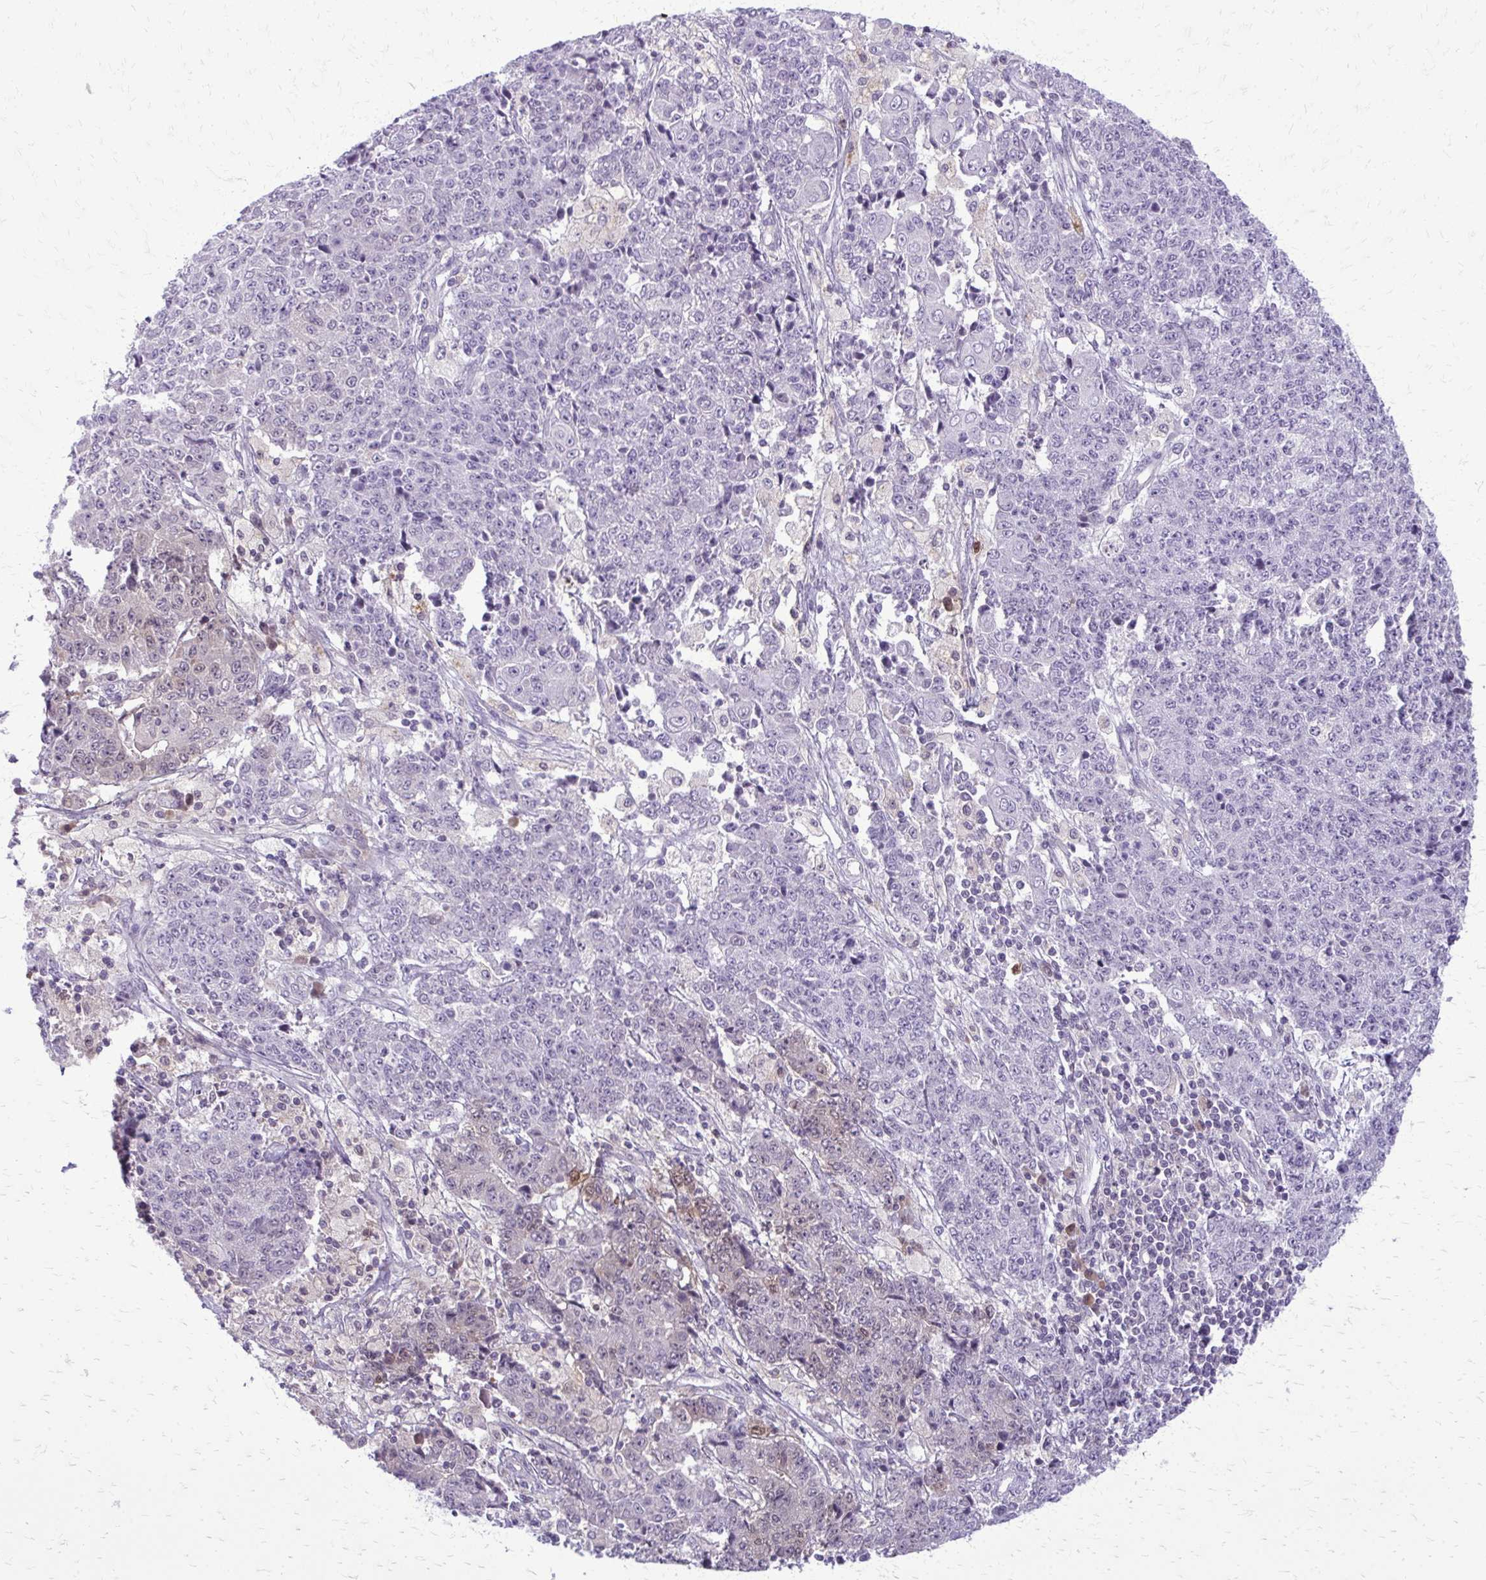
{"staining": {"intensity": "negative", "quantity": "none", "location": "none"}, "tissue": "ovarian cancer", "cell_type": "Tumor cells", "image_type": "cancer", "snomed": [{"axis": "morphology", "description": "Carcinoma, endometroid"}, {"axis": "topography", "description": "Ovary"}], "caption": "Tumor cells are negative for brown protein staining in ovarian endometroid carcinoma.", "gene": "GLRX", "patient": {"sex": "female", "age": 42}}